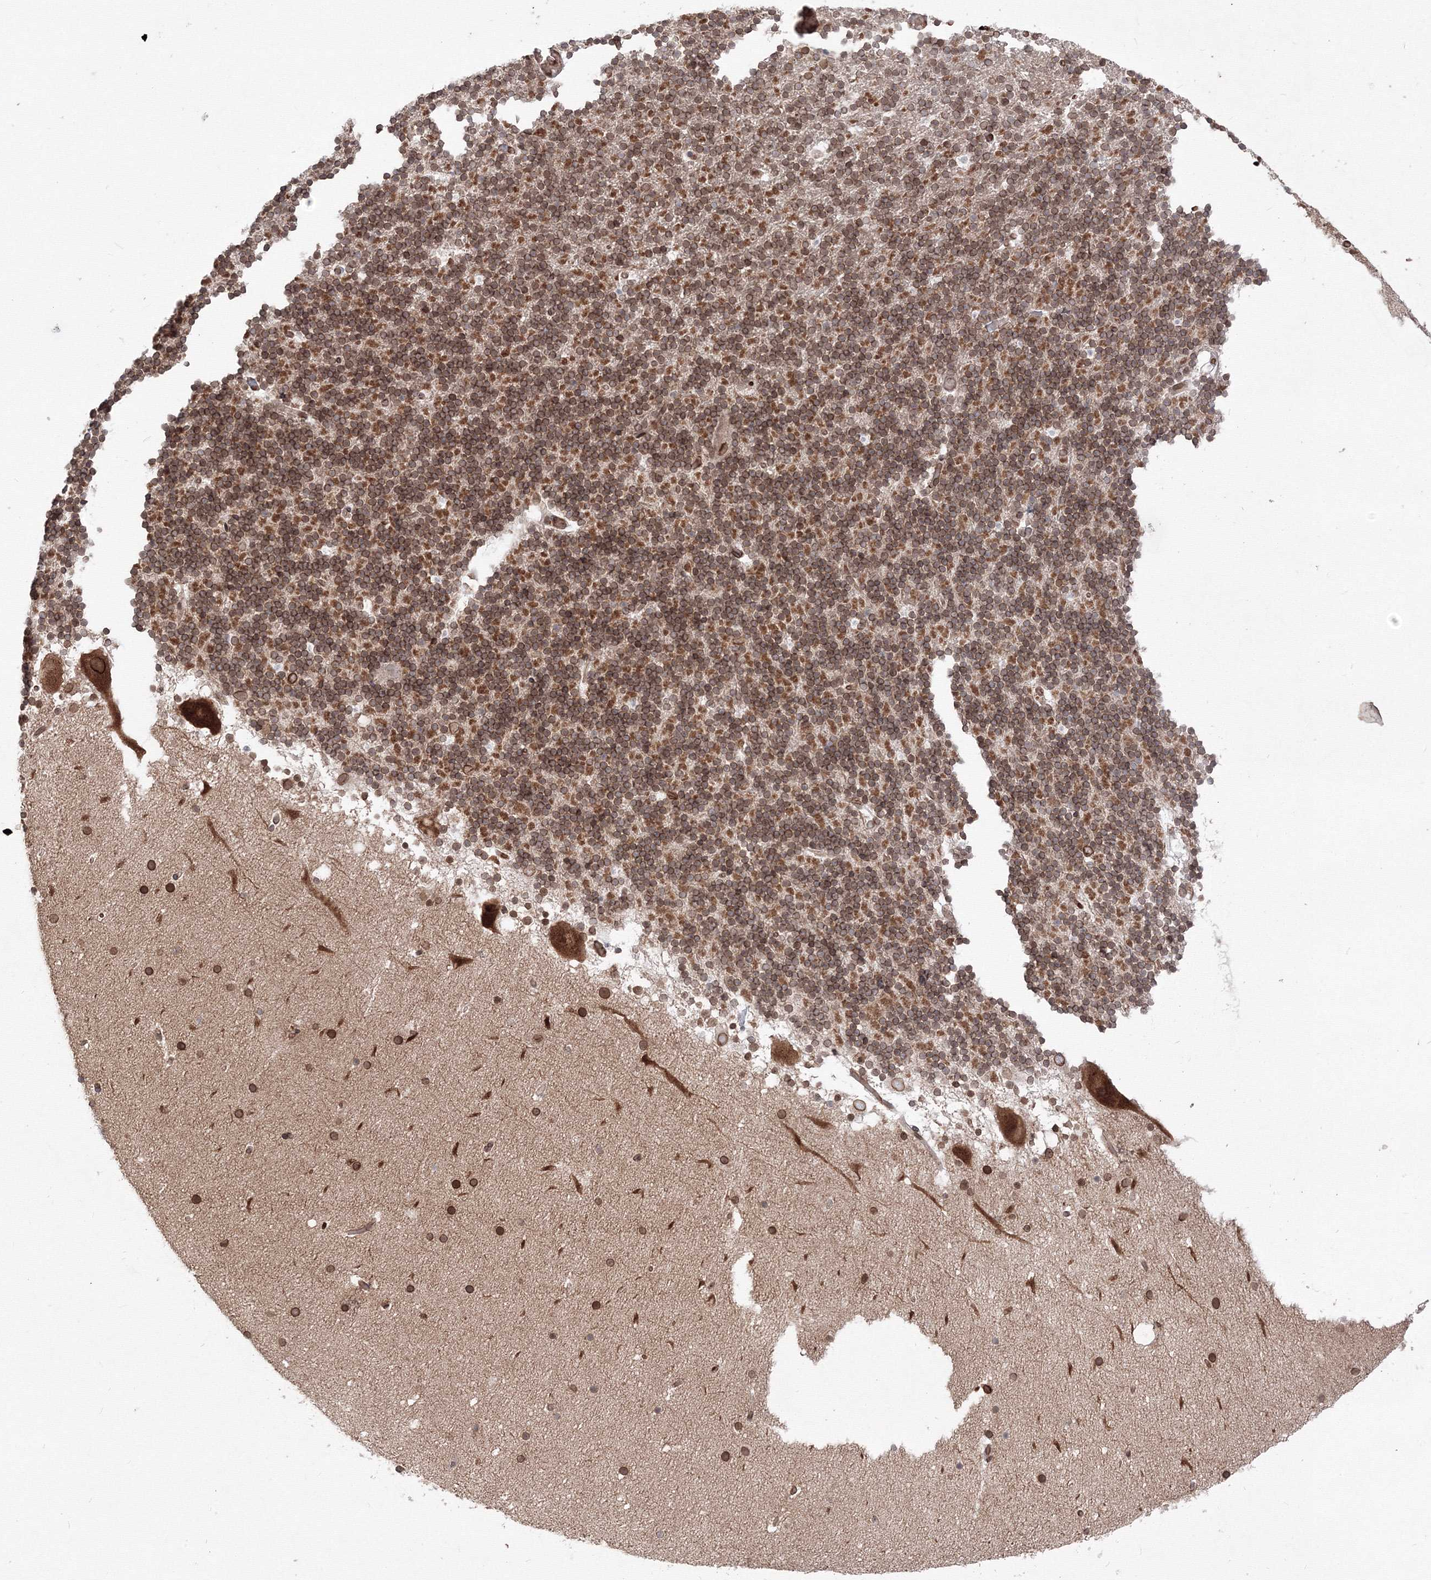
{"staining": {"intensity": "moderate", "quantity": ">75%", "location": "cytoplasmic/membranous,nuclear"}, "tissue": "cerebellum", "cell_type": "Cells in granular layer", "image_type": "normal", "snomed": [{"axis": "morphology", "description": "Normal tissue, NOS"}, {"axis": "topography", "description": "Cerebellum"}], "caption": "Moderate cytoplasmic/membranous,nuclear staining for a protein is present in approximately >75% of cells in granular layer of unremarkable cerebellum using immunohistochemistry.", "gene": "DNAJB2", "patient": {"sex": "male", "age": 57}}